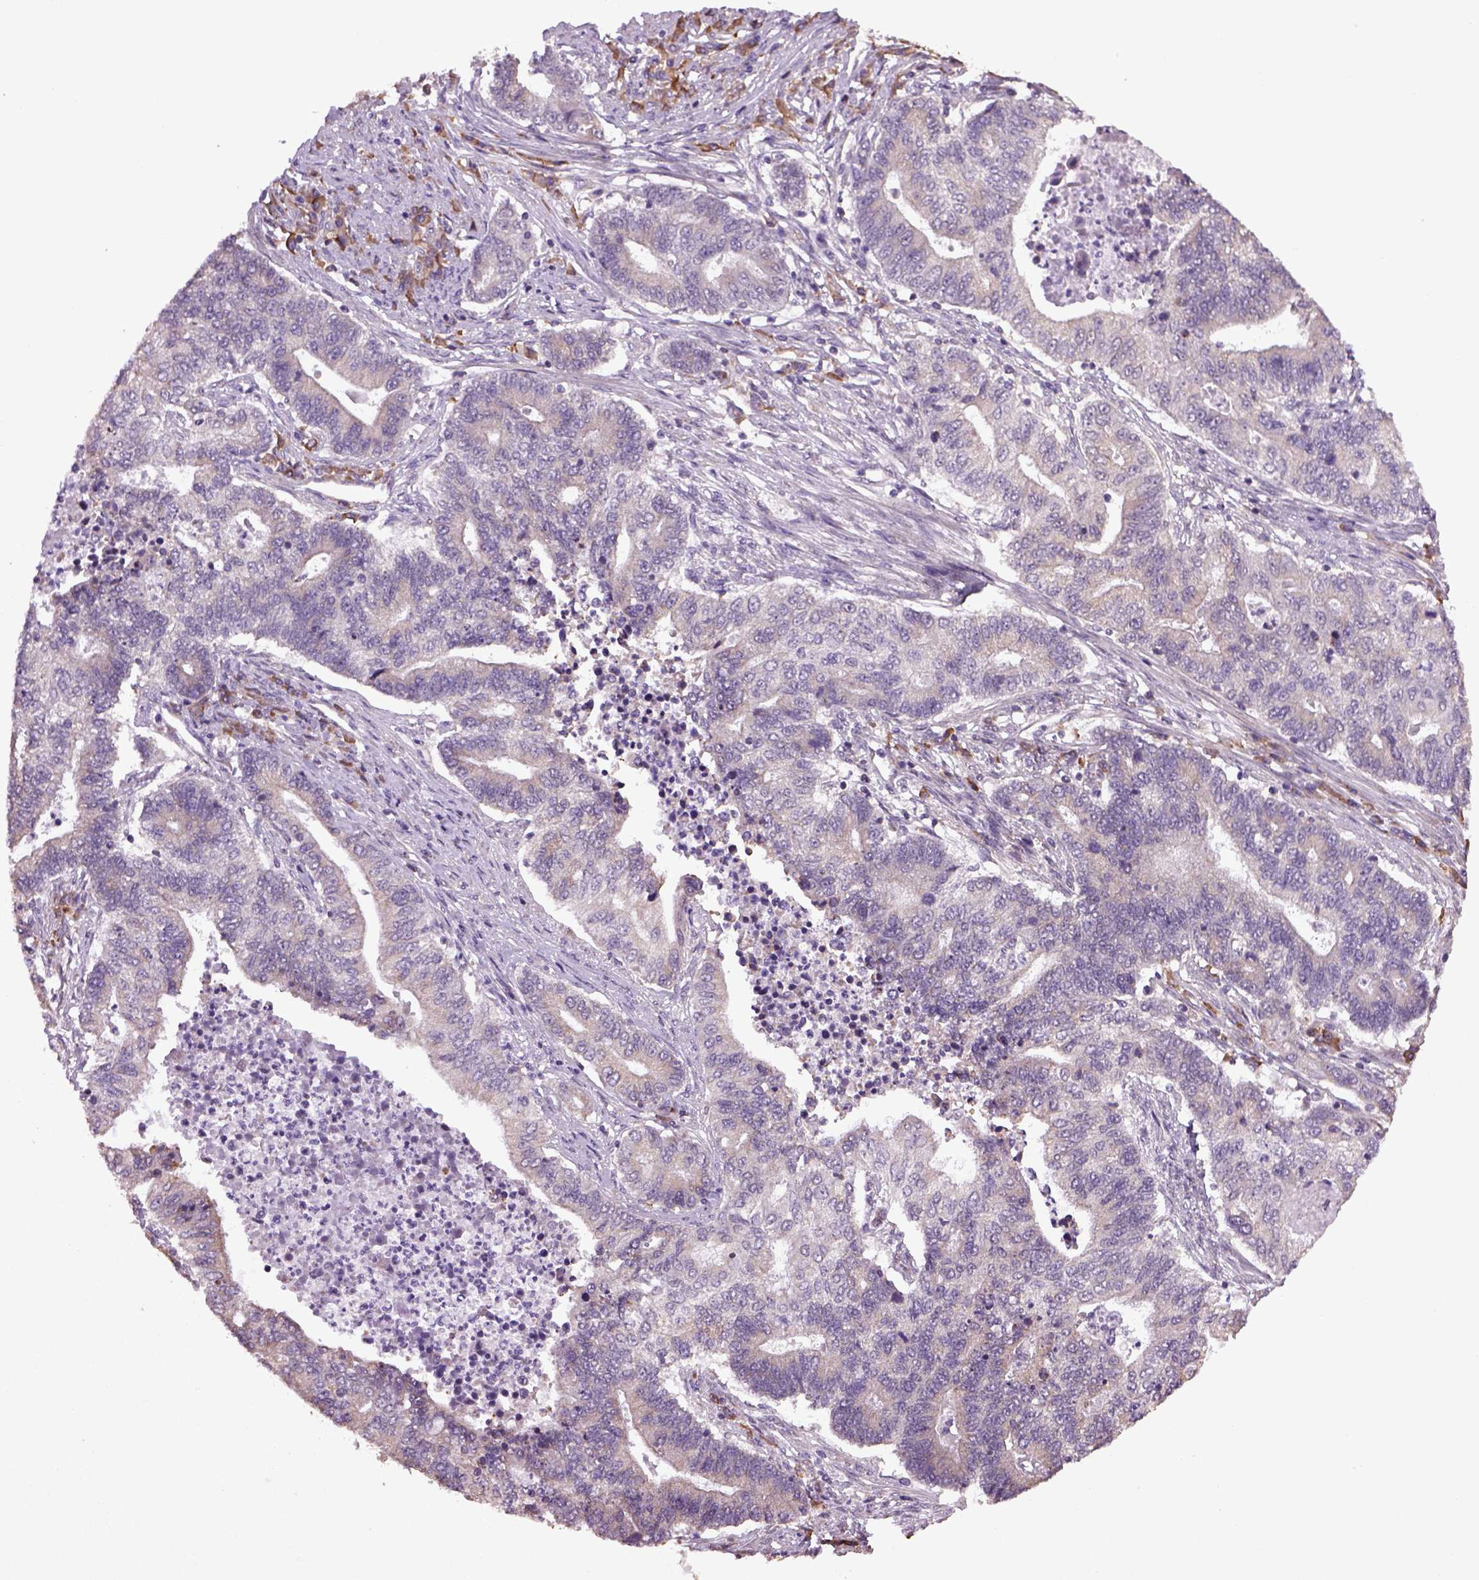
{"staining": {"intensity": "negative", "quantity": "none", "location": "none"}, "tissue": "endometrial cancer", "cell_type": "Tumor cells", "image_type": "cancer", "snomed": [{"axis": "morphology", "description": "Adenocarcinoma, NOS"}, {"axis": "topography", "description": "Uterus"}, {"axis": "topography", "description": "Endometrium"}], "caption": "Micrograph shows no protein staining in tumor cells of adenocarcinoma (endometrial) tissue.", "gene": "TPRG1", "patient": {"sex": "female", "age": 54}}